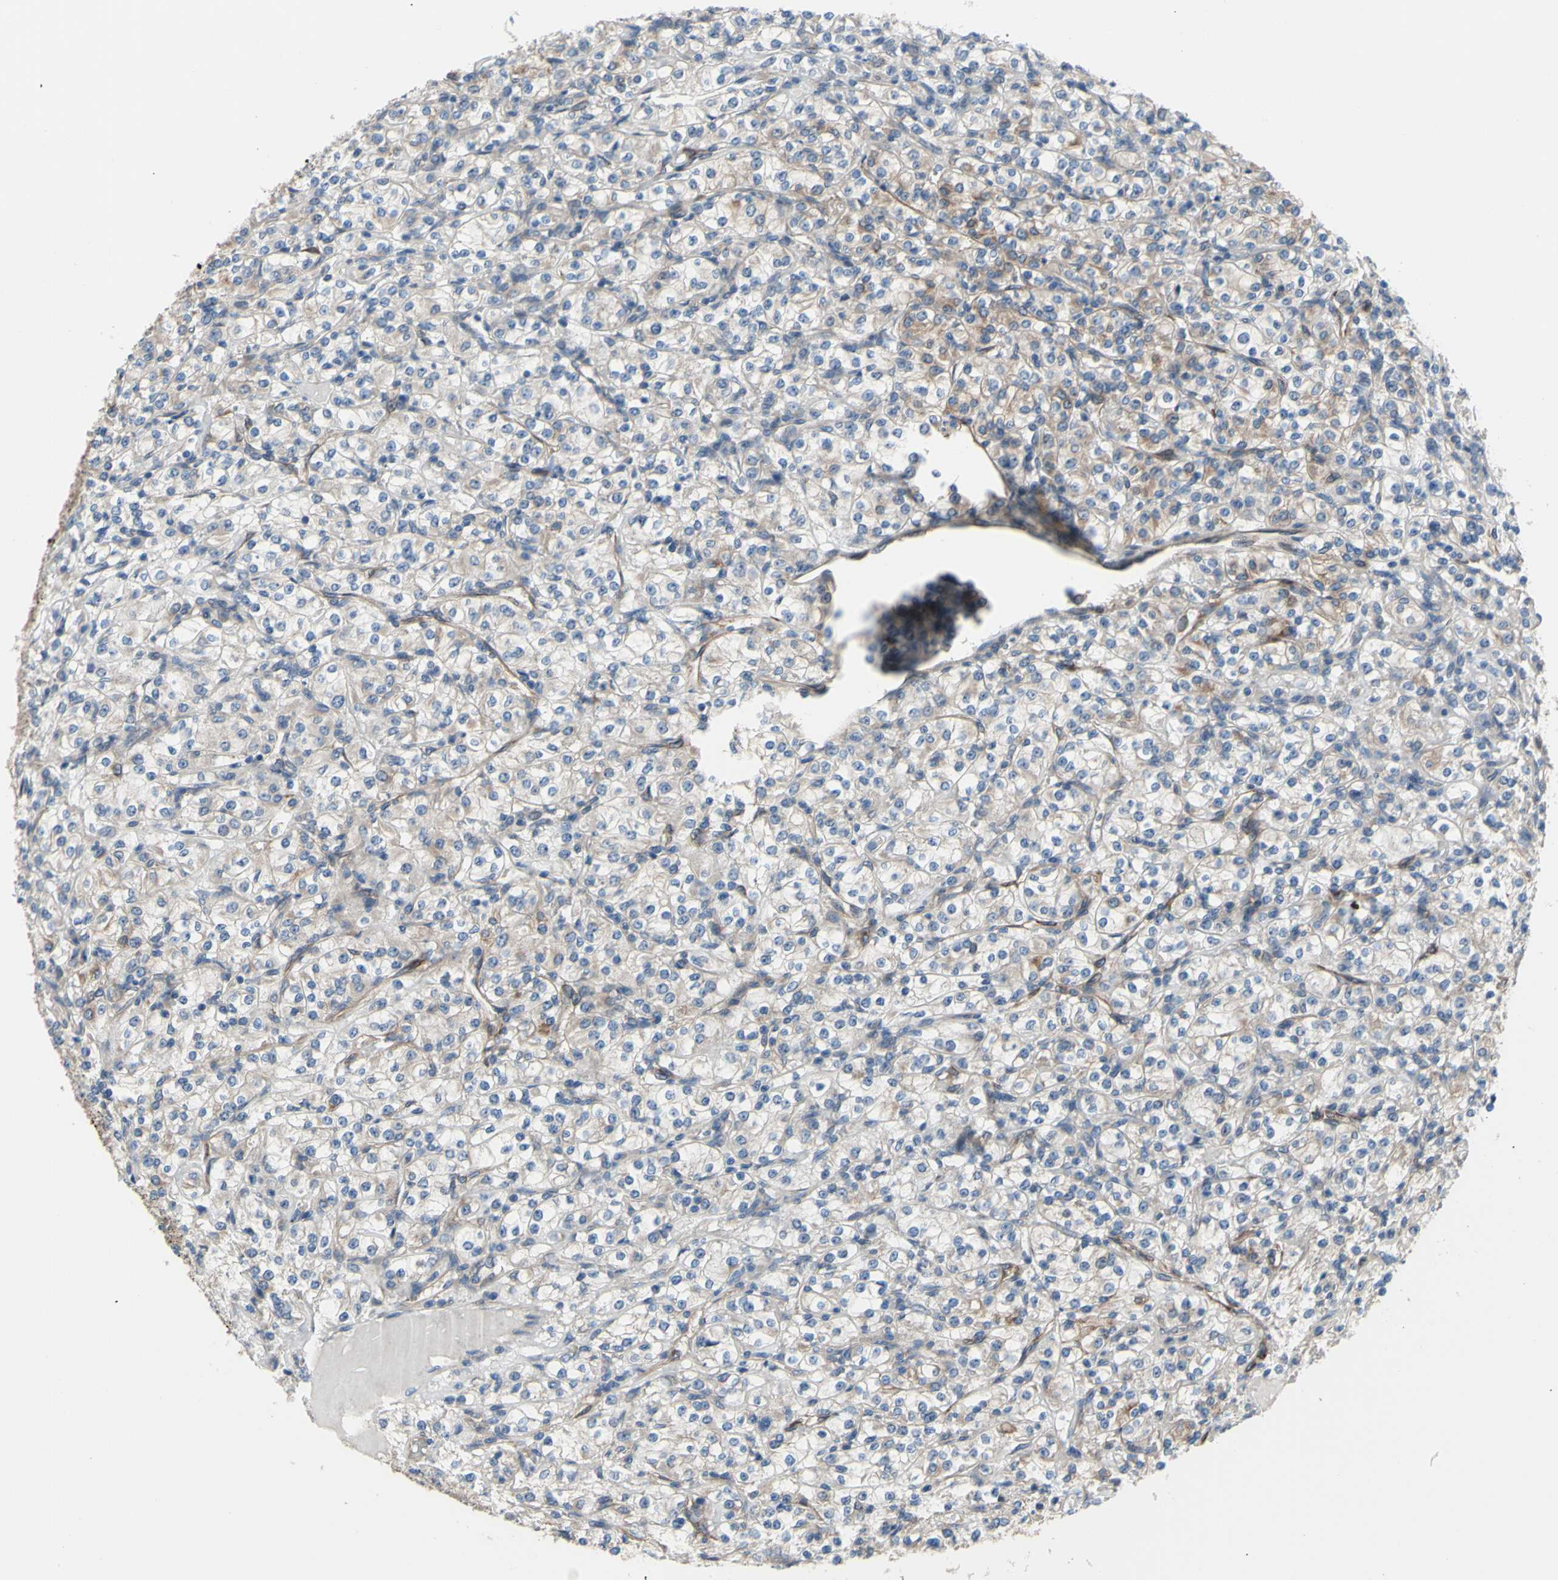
{"staining": {"intensity": "weak", "quantity": "25%-75%", "location": "cytoplasmic/membranous"}, "tissue": "renal cancer", "cell_type": "Tumor cells", "image_type": "cancer", "snomed": [{"axis": "morphology", "description": "Adenocarcinoma, NOS"}, {"axis": "topography", "description": "Kidney"}], "caption": "An image of adenocarcinoma (renal) stained for a protein shows weak cytoplasmic/membranous brown staining in tumor cells.", "gene": "GRAMD2B", "patient": {"sex": "male", "age": 77}}